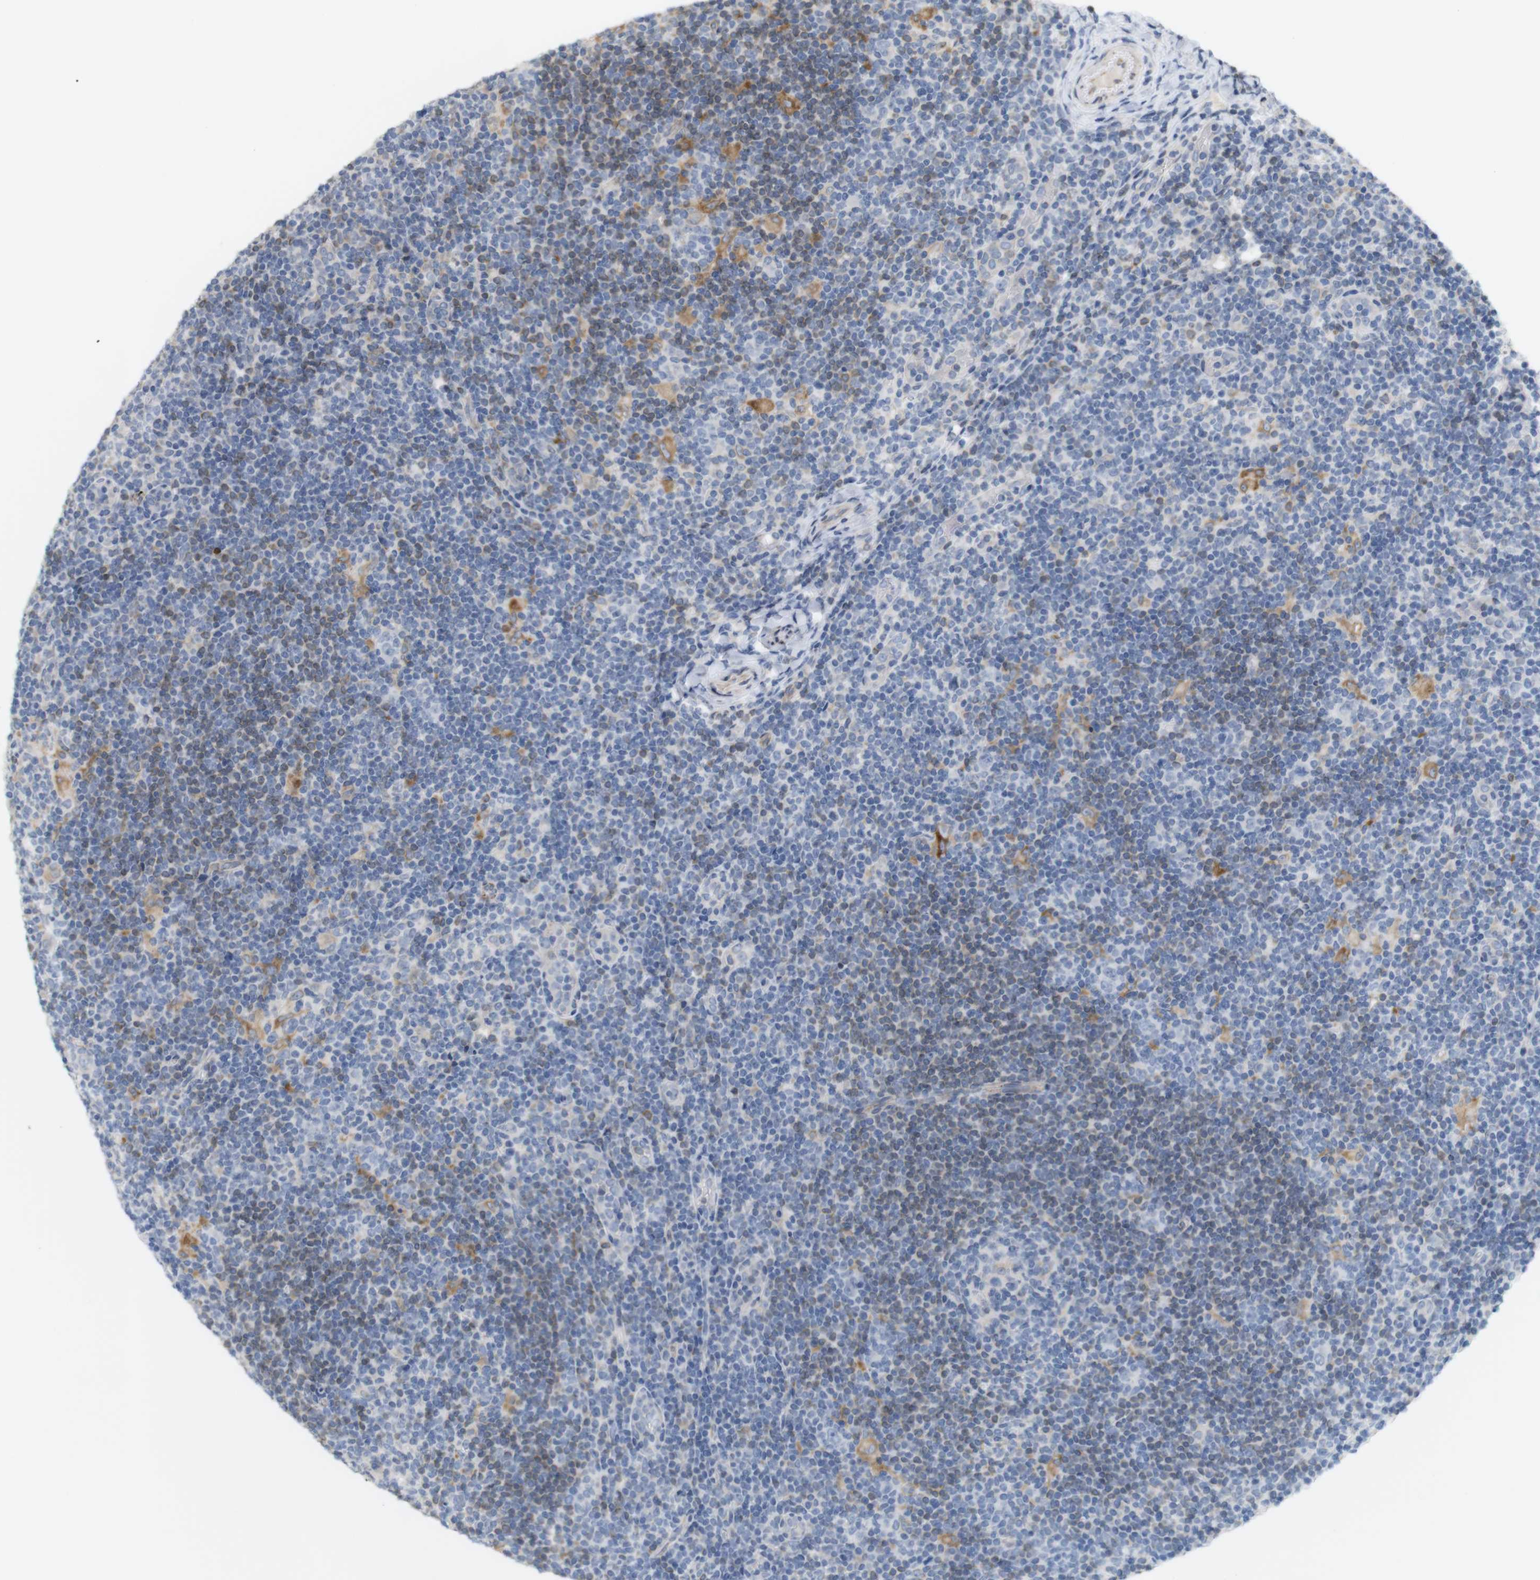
{"staining": {"intensity": "weak", "quantity": "25%-75%", "location": "cytoplasmic/membranous"}, "tissue": "lymphoma", "cell_type": "Tumor cells", "image_type": "cancer", "snomed": [{"axis": "morphology", "description": "Hodgkin's disease, NOS"}, {"axis": "topography", "description": "Lymph node"}], "caption": "Lymphoma stained with a protein marker reveals weak staining in tumor cells.", "gene": "ITPR1", "patient": {"sex": "female", "age": 57}}